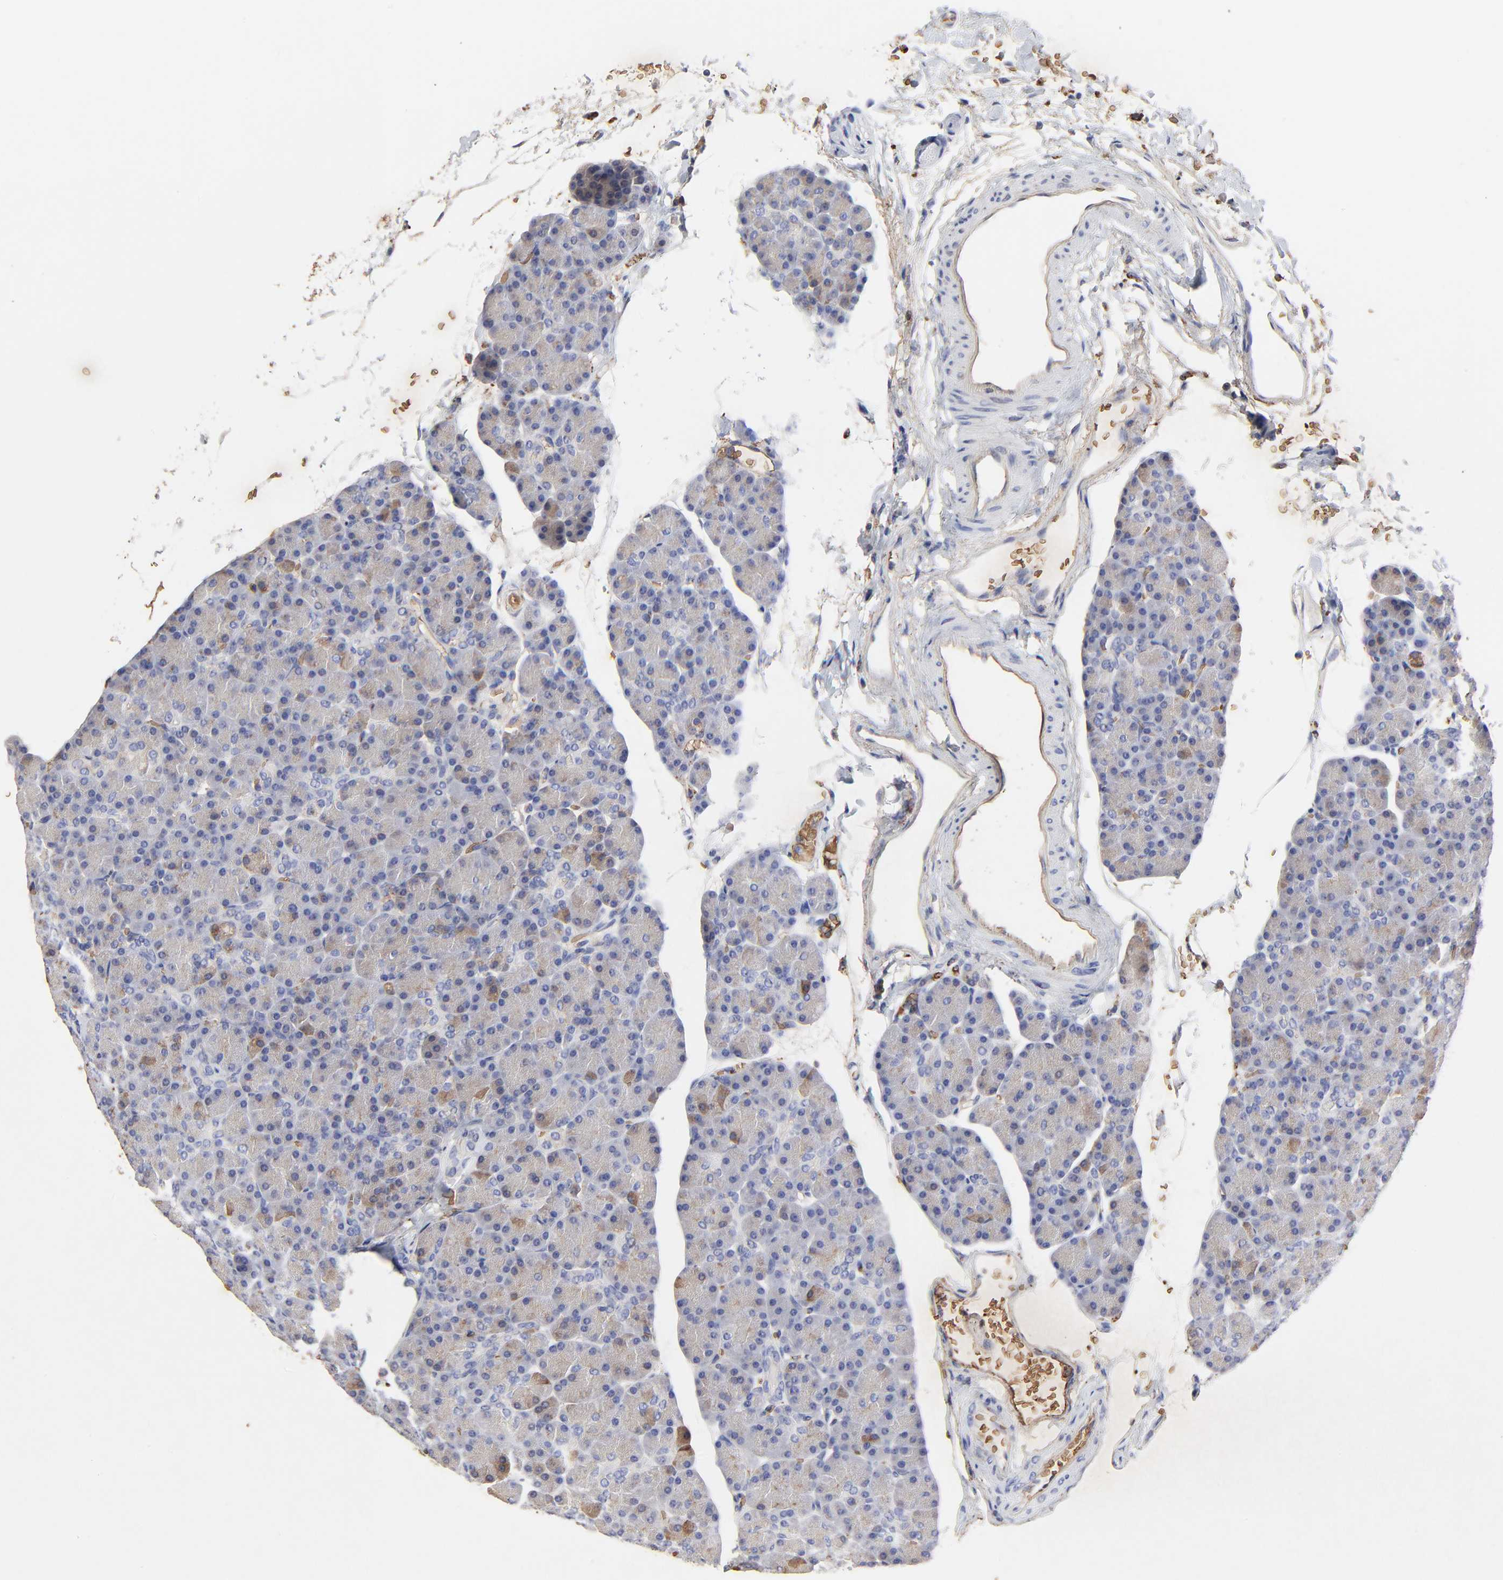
{"staining": {"intensity": "moderate", "quantity": "<25%", "location": "cytoplasmic/membranous"}, "tissue": "pancreas", "cell_type": "Exocrine glandular cells", "image_type": "normal", "snomed": [{"axis": "morphology", "description": "Normal tissue, NOS"}, {"axis": "topography", "description": "Pancreas"}], "caption": "A micrograph of human pancreas stained for a protein shows moderate cytoplasmic/membranous brown staining in exocrine glandular cells. Using DAB (brown) and hematoxylin (blue) stains, captured at high magnification using brightfield microscopy.", "gene": "PAG1", "patient": {"sex": "female", "age": 43}}